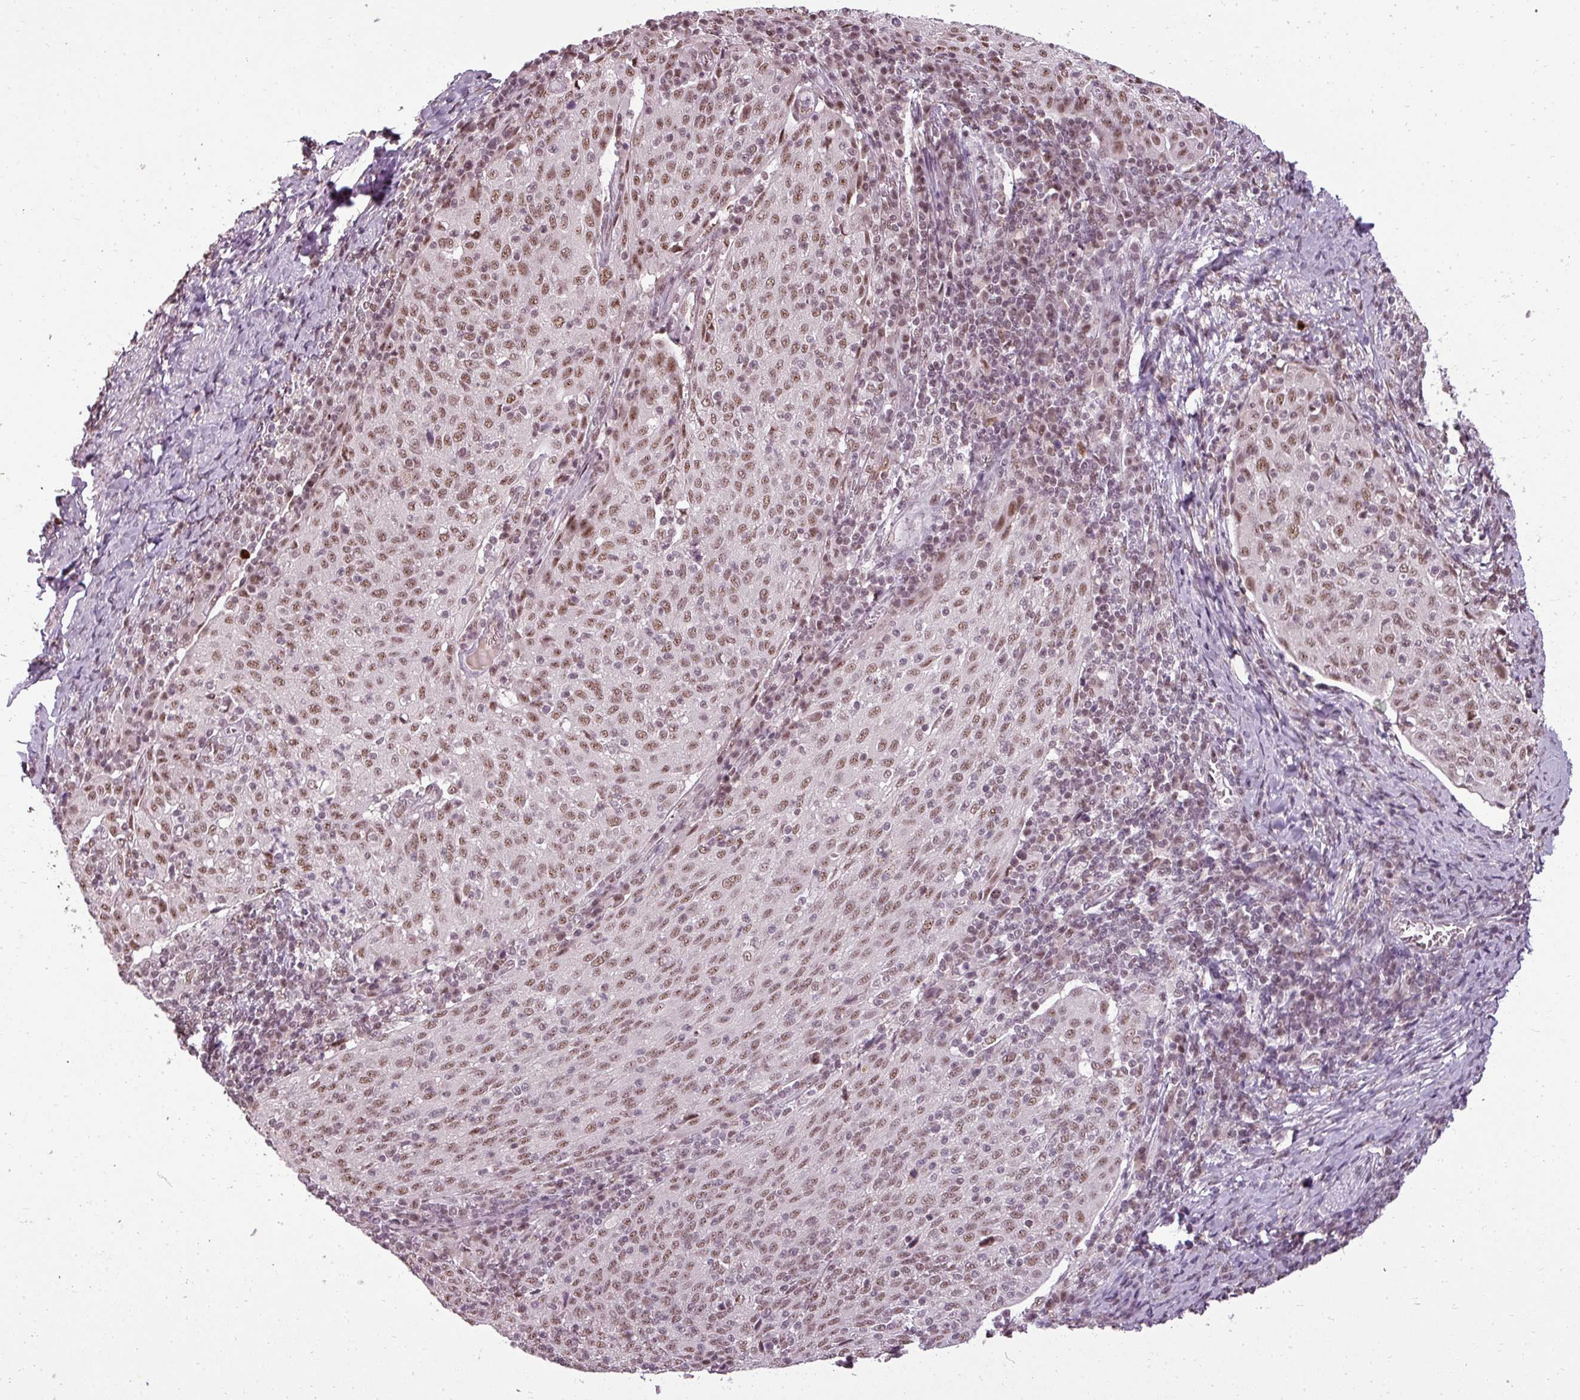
{"staining": {"intensity": "moderate", "quantity": ">75%", "location": "nuclear"}, "tissue": "cervical cancer", "cell_type": "Tumor cells", "image_type": "cancer", "snomed": [{"axis": "morphology", "description": "Squamous cell carcinoma, NOS"}, {"axis": "topography", "description": "Cervix"}], "caption": "Immunohistochemistry photomicrograph of cervical cancer (squamous cell carcinoma) stained for a protein (brown), which exhibits medium levels of moderate nuclear expression in approximately >75% of tumor cells.", "gene": "BCAS3", "patient": {"sex": "female", "age": 52}}